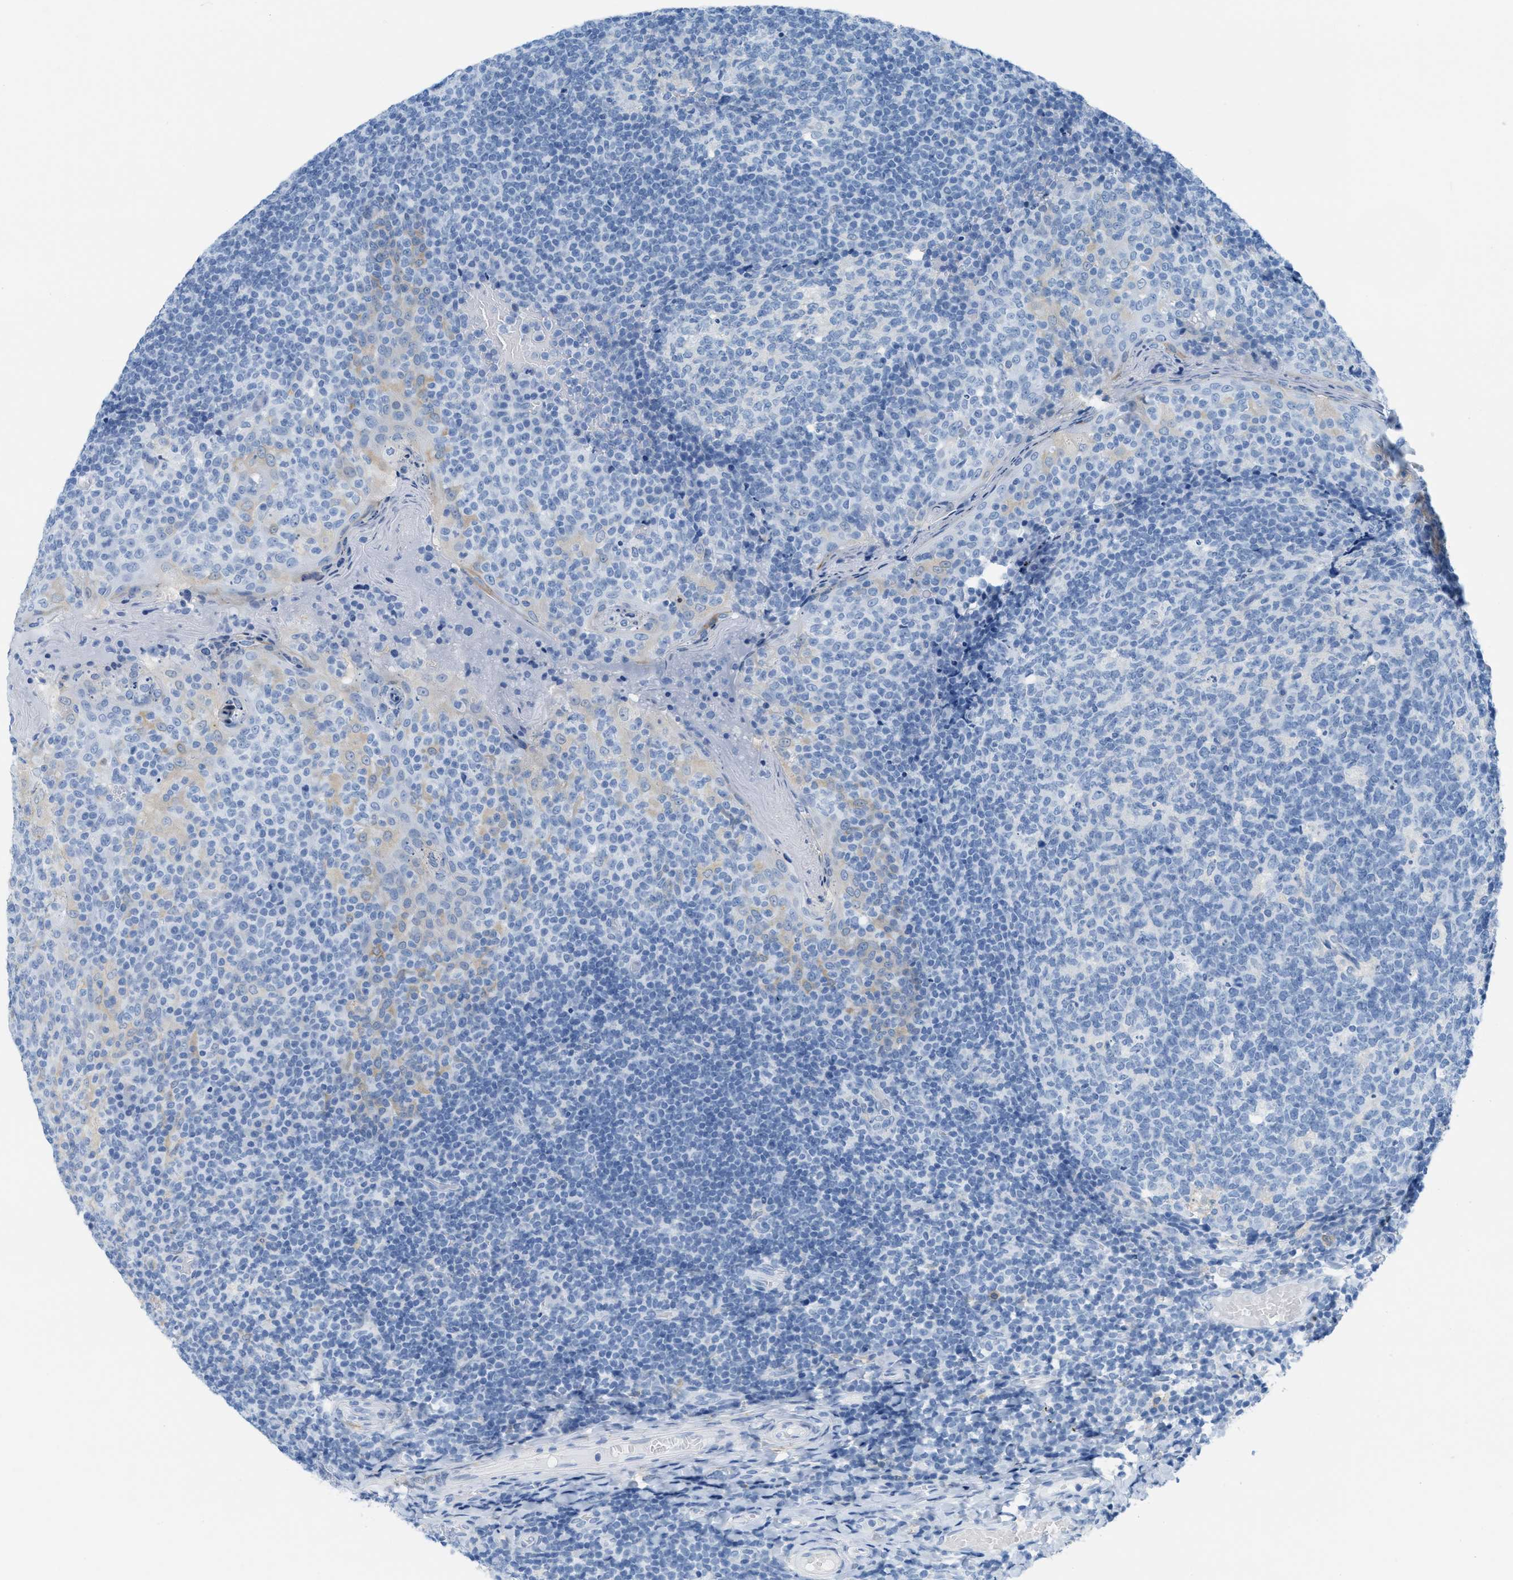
{"staining": {"intensity": "negative", "quantity": "none", "location": "none"}, "tissue": "tonsil", "cell_type": "Germinal center cells", "image_type": "normal", "snomed": [{"axis": "morphology", "description": "Normal tissue, NOS"}, {"axis": "topography", "description": "Tonsil"}], "caption": "Immunohistochemical staining of benign human tonsil displays no significant staining in germinal center cells. (DAB (3,3'-diaminobenzidine) immunohistochemistry visualized using brightfield microscopy, high magnification).", "gene": "ASGR1", "patient": {"sex": "female", "age": 19}}